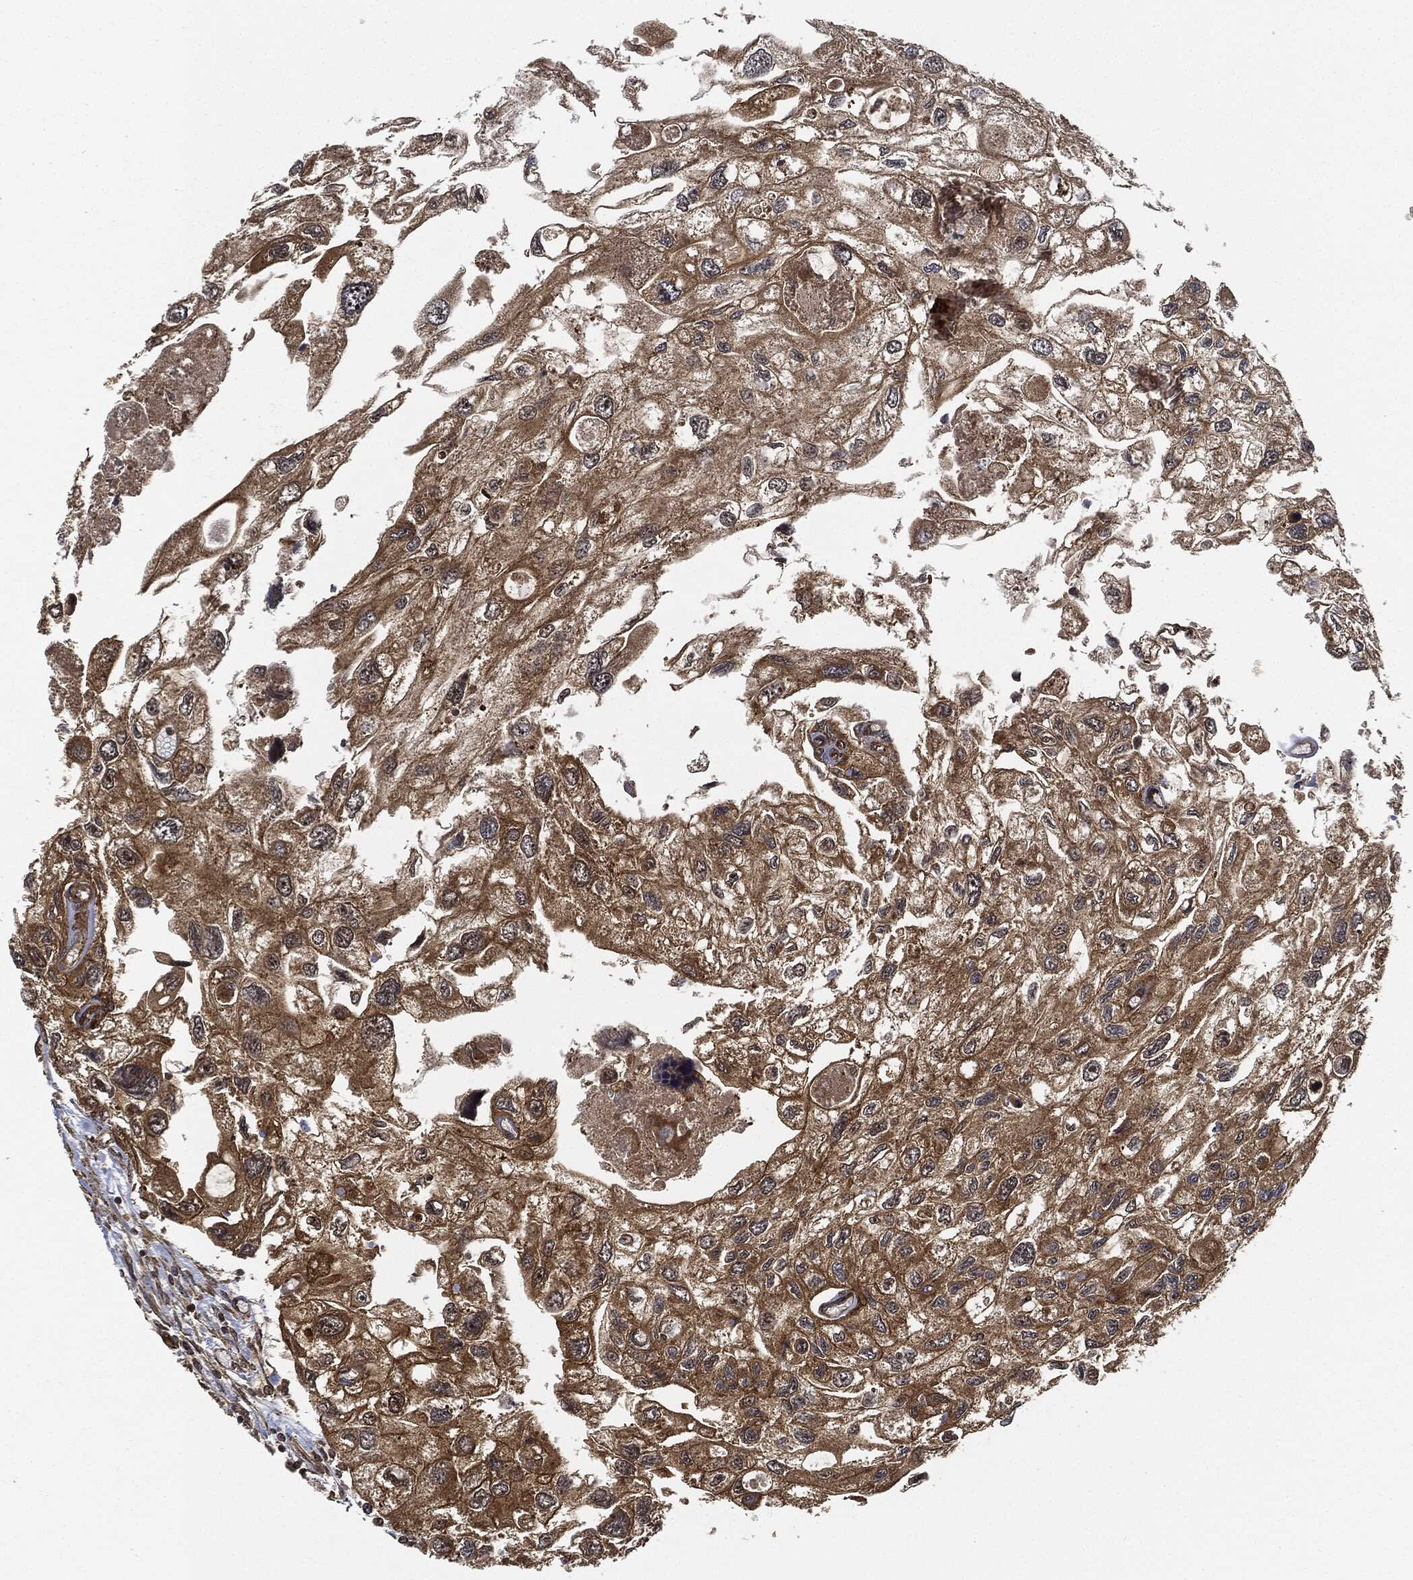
{"staining": {"intensity": "moderate", "quantity": ">75%", "location": "cytoplasmic/membranous"}, "tissue": "urothelial cancer", "cell_type": "Tumor cells", "image_type": "cancer", "snomed": [{"axis": "morphology", "description": "Urothelial carcinoma, High grade"}, {"axis": "topography", "description": "Urinary bladder"}], "caption": "This photomicrograph shows IHC staining of human urothelial cancer, with medium moderate cytoplasmic/membranous expression in approximately >75% of tumor cells.", "gene": "CEP290", "patient": {"sex": "male", "age": 59}}